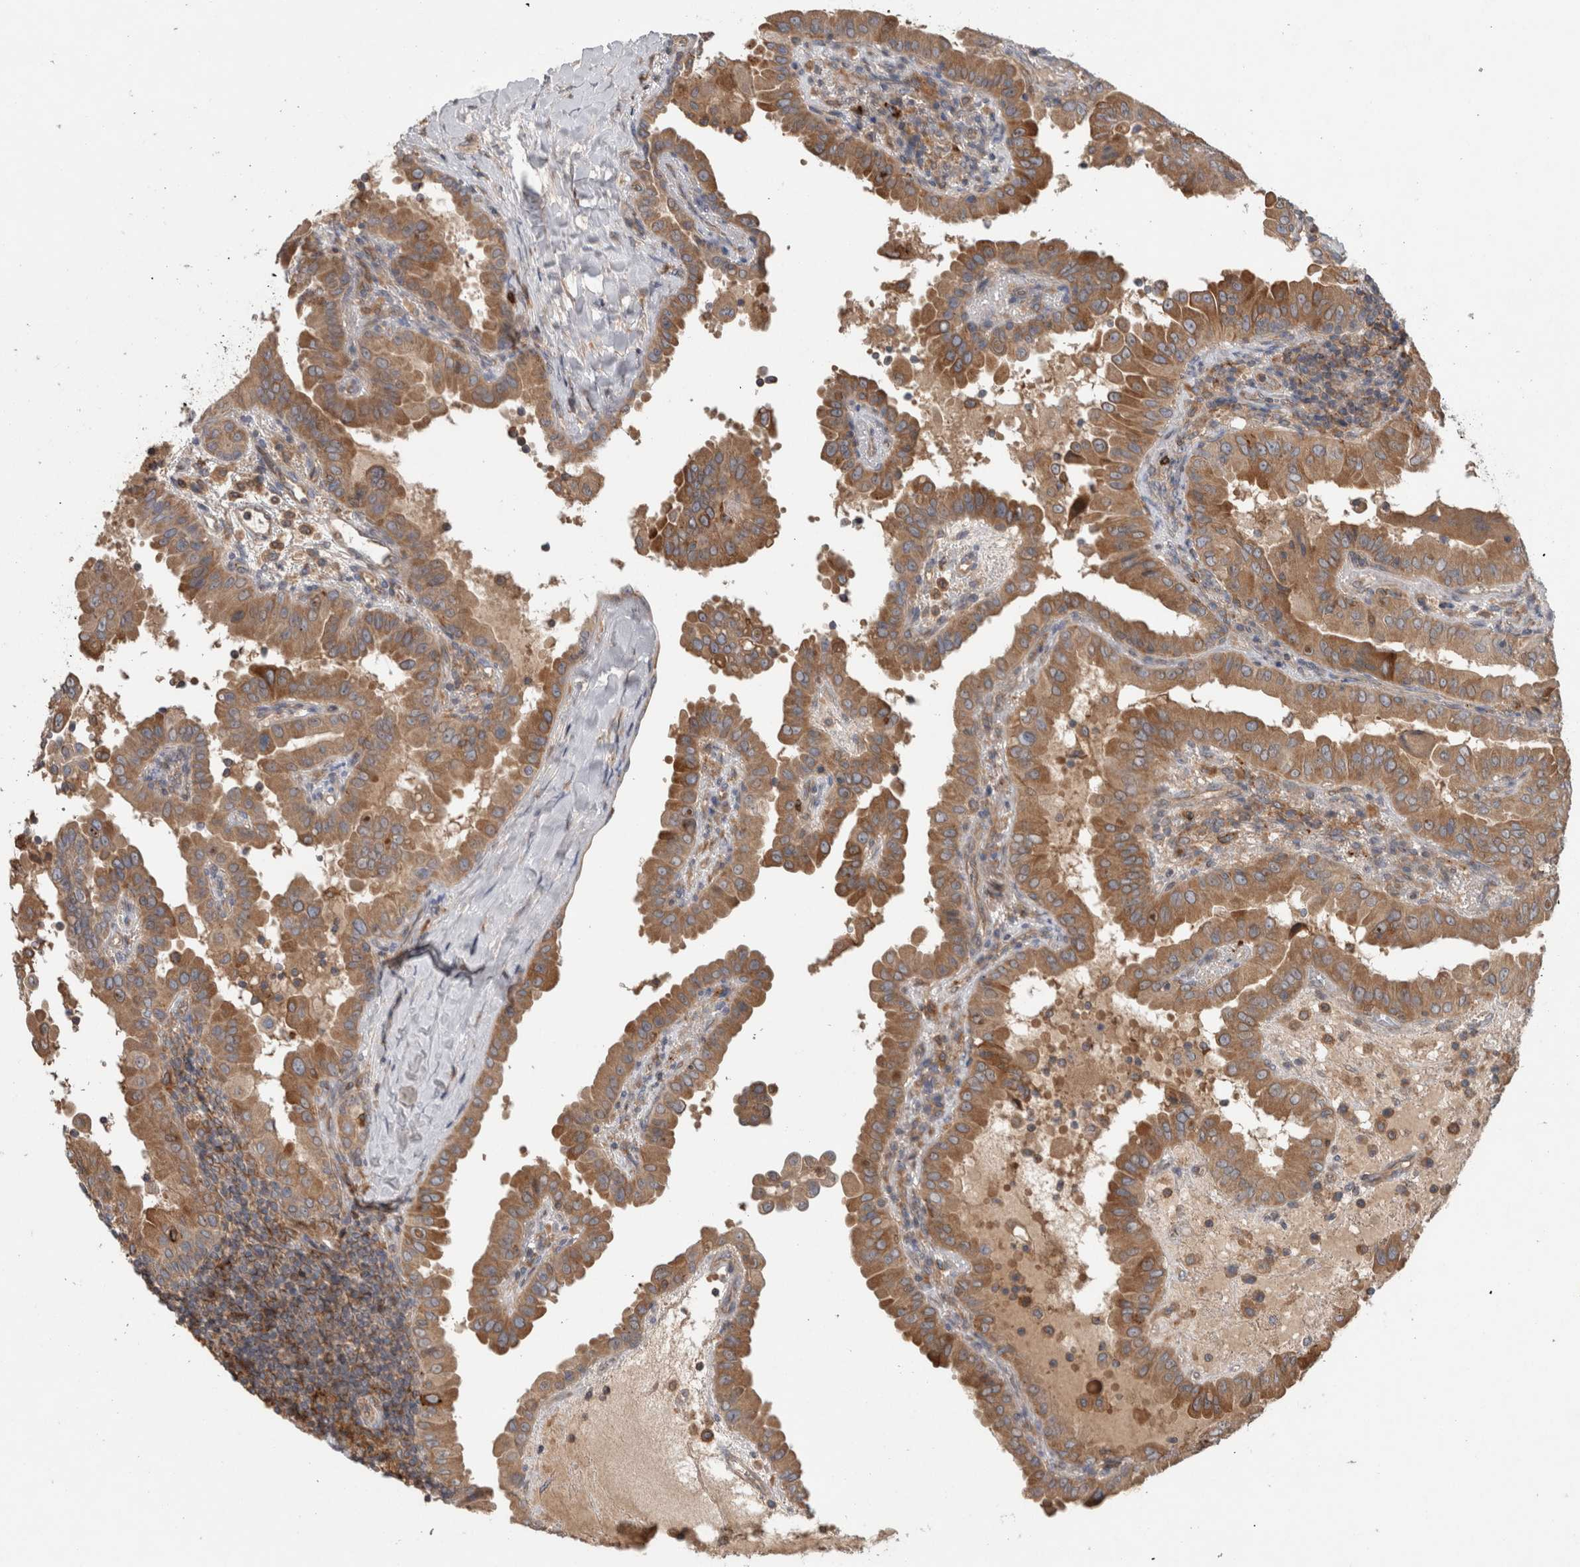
{"staining": {"intensity": "moderate", "quantity": ">75%", "location": "cytoplasmic/membranous"}, "tissue": "thyroid cancer", "cell_type": "Tumor cells", "image_type": "cancer", "snomed": [{"axis": "morphology", "description": "Papillary adenocarcinoma, NOS"}, {"axis": "topography", "description": "Thyroid gland"}], "caption": "Immunohistochemical staining of human thyroid papillary adenocarcinoma reveals medium levels of moderate cytoplasmic/membranous protein positivity in about >75% of tumor cells.", "gene": "TARBP1", "patient": {"sex": "male", "age": 33}}